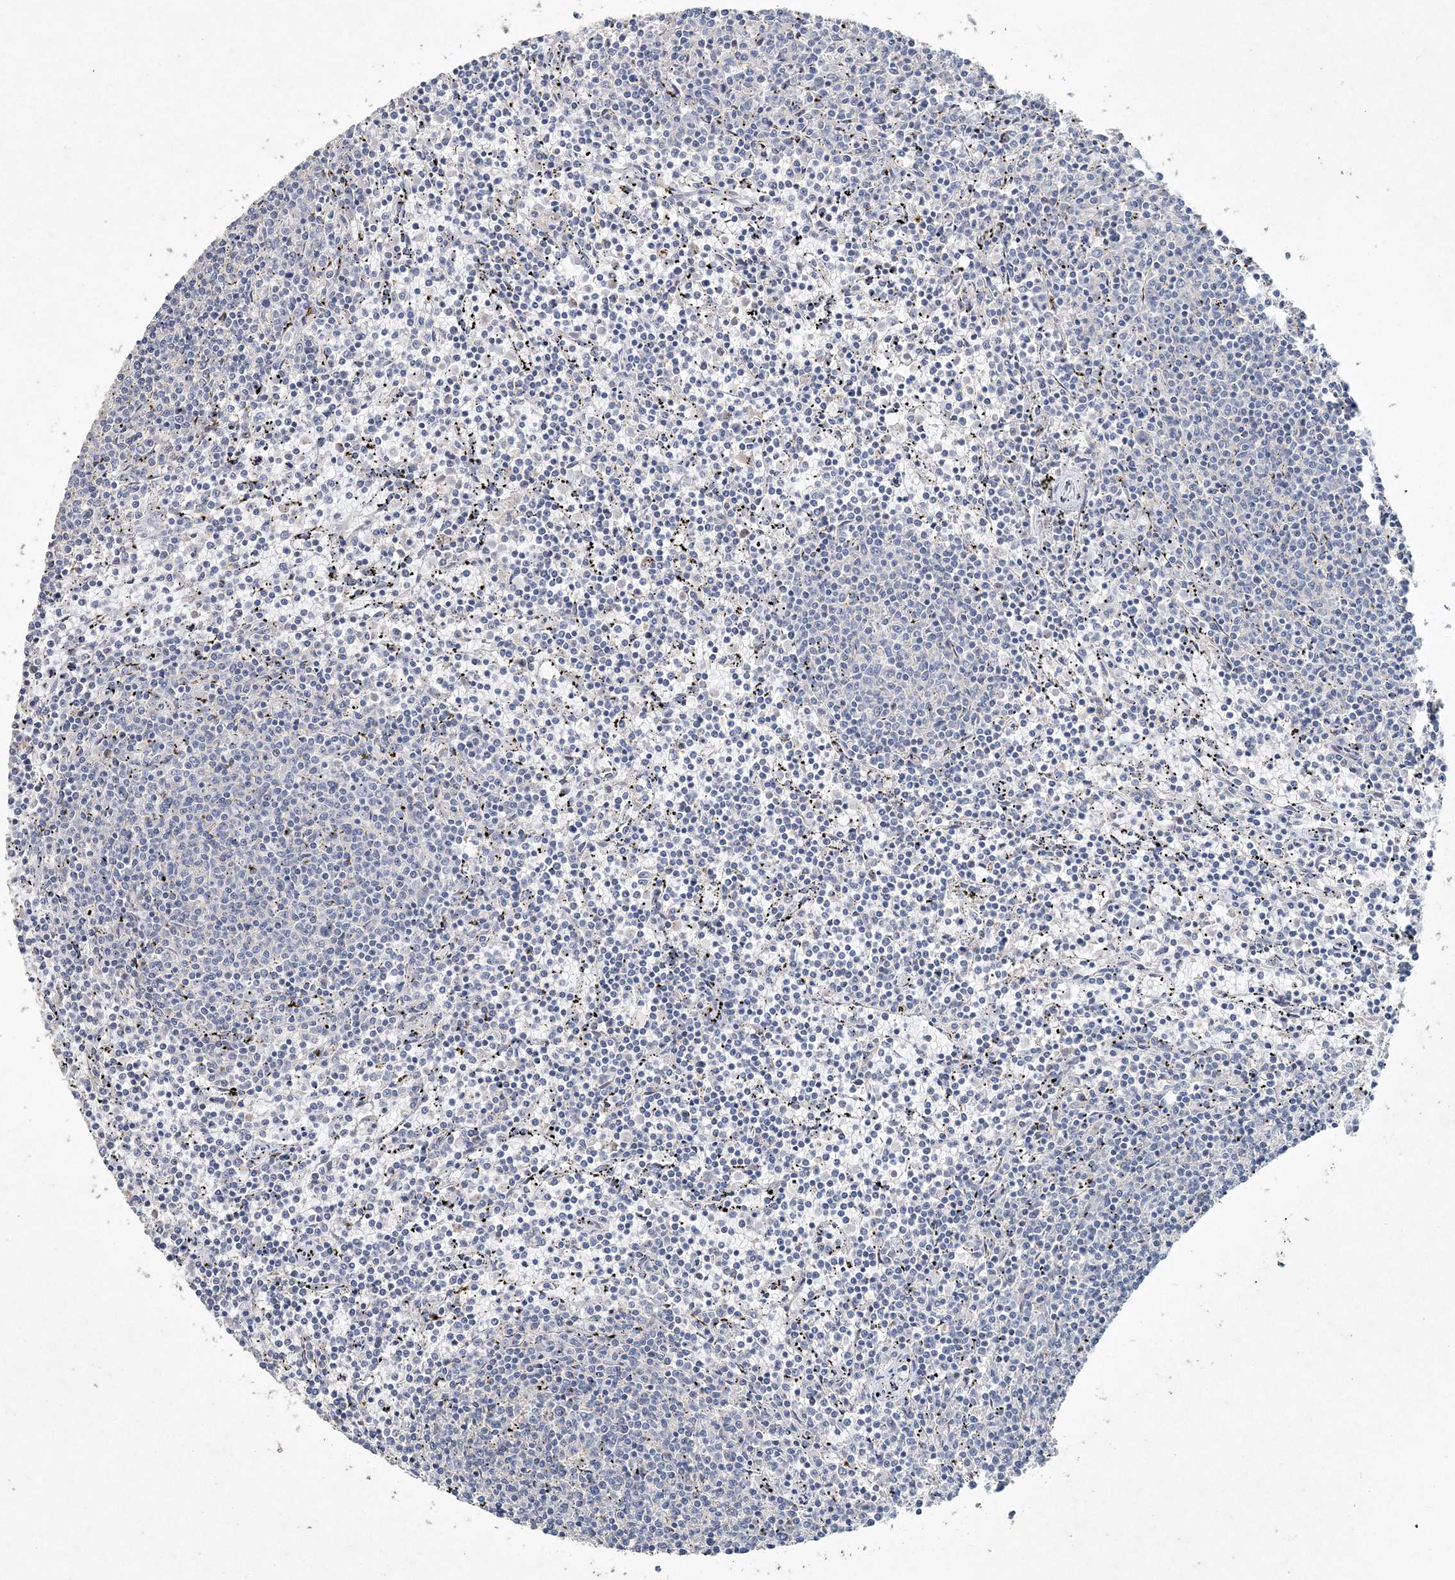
{"staining": {"intensity": "negative", "quantity": "none", "location": "none"}, "tissue": "lymphoma", "cell_type": "Tumor cells", "image_type": "cancer", "snomed": [{"axis": "morphology", "description": "Malignant lymphoma, non-Hodgkin's type, Low grade"}, {"axis": "topography", "description": "Spleen"}], "caption": "Immunohistochemical staining of low-grade malignant lymphoma, non-Hodgkin's type exhibits no significant staining in tumor cells.", "gene": "DNAH5", "patient": {"sex": "female", "age": 50}}